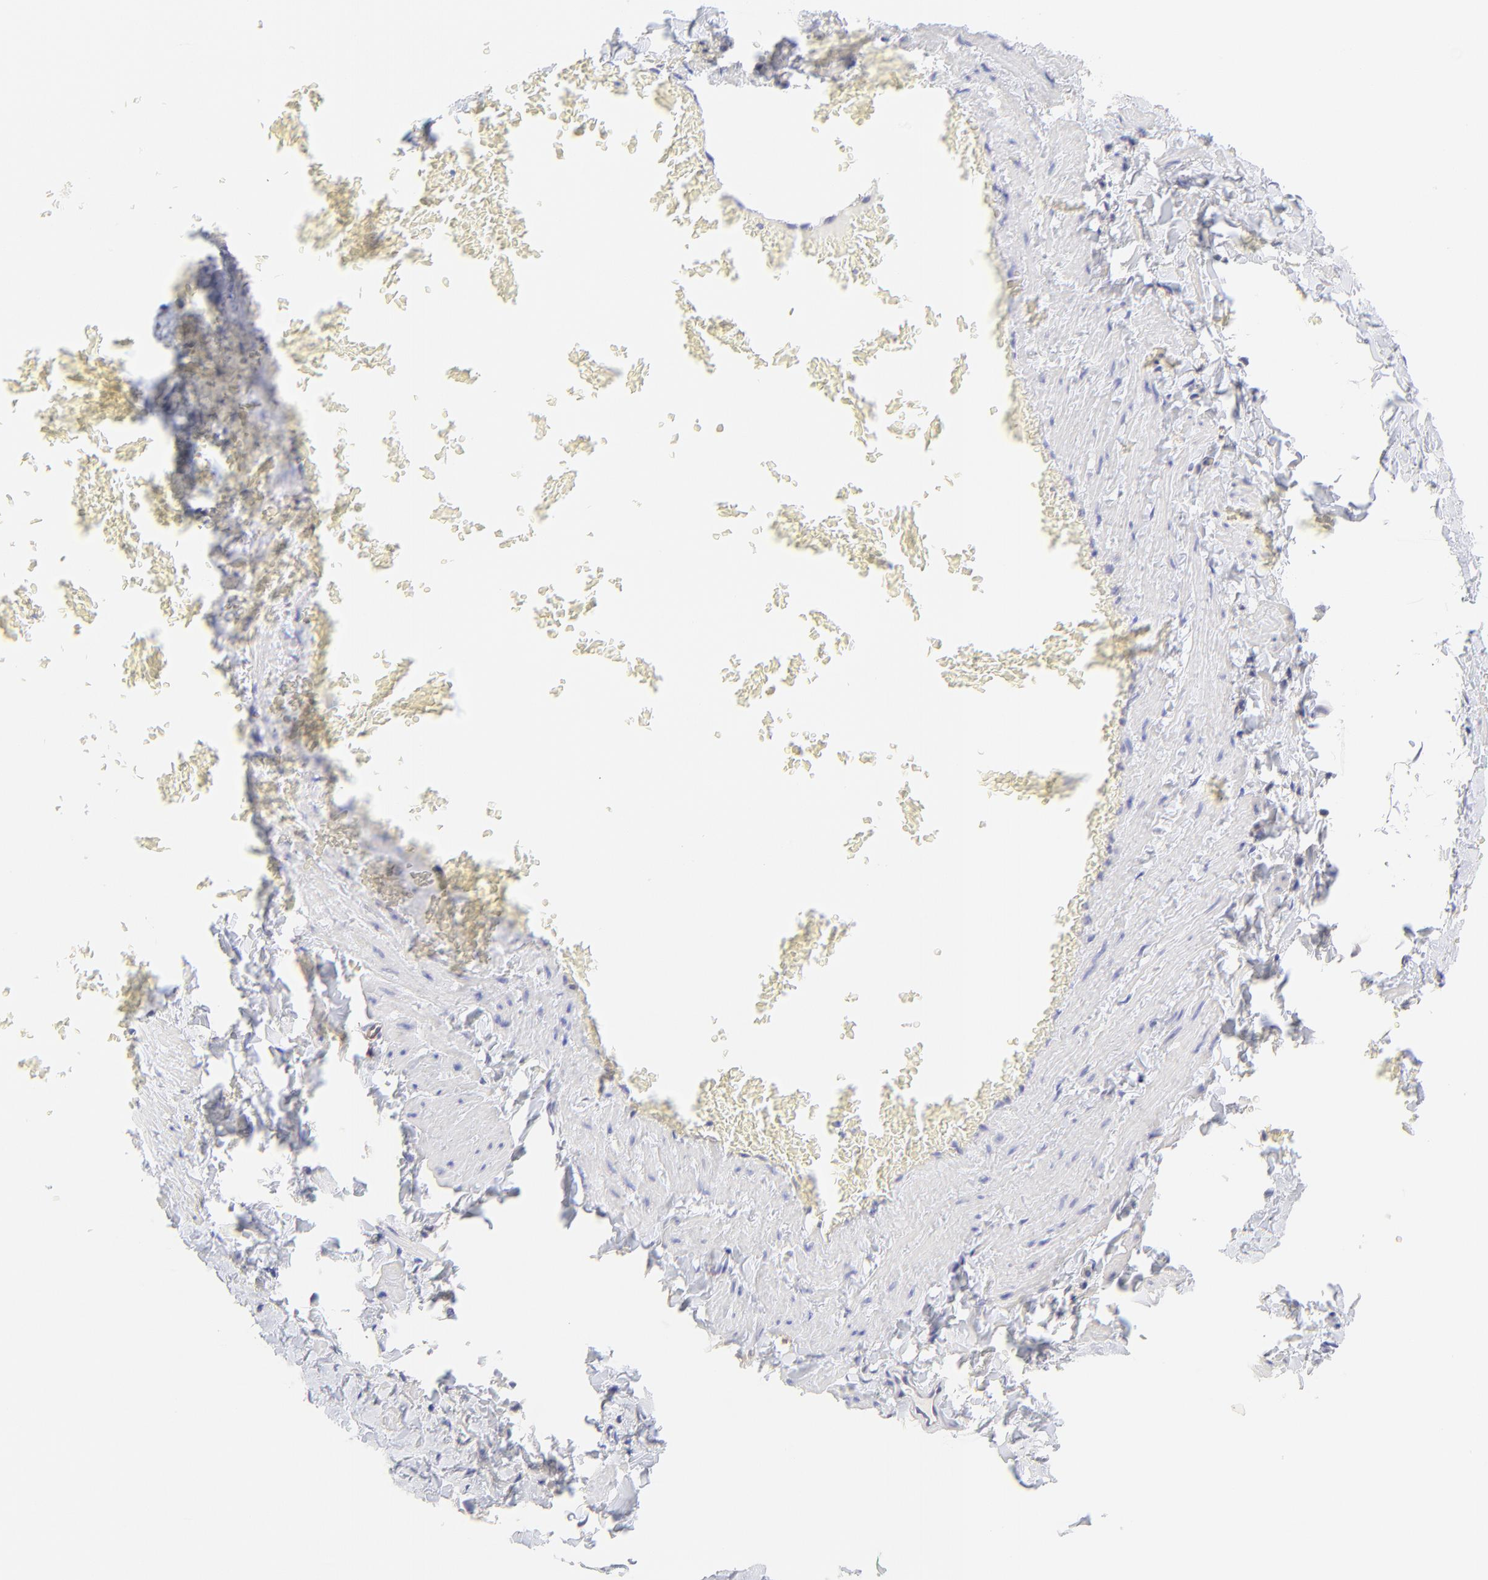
{"staining": {"intensity": "negative", "quantity": "none", "location": "none"}, "tissue": "adipose tissue", "cell_type": "Adipocytes", "image_type": "normal", "snomed": [{"axis": "morphology", "description": "Normal tissue, NOS"}, {"axis": "topography", "description": "Vascular tissue"}], "caption": "Immunohistochemistry (IHC) histopathology image of normal adipose tissue: adipose tissue stained with DAB (3,3'-diaminobenzidine) exhibits no significant protein expression in adipocytes.", "gene": "HYAL1", "patient": {"sex": "male", "age": 41}}